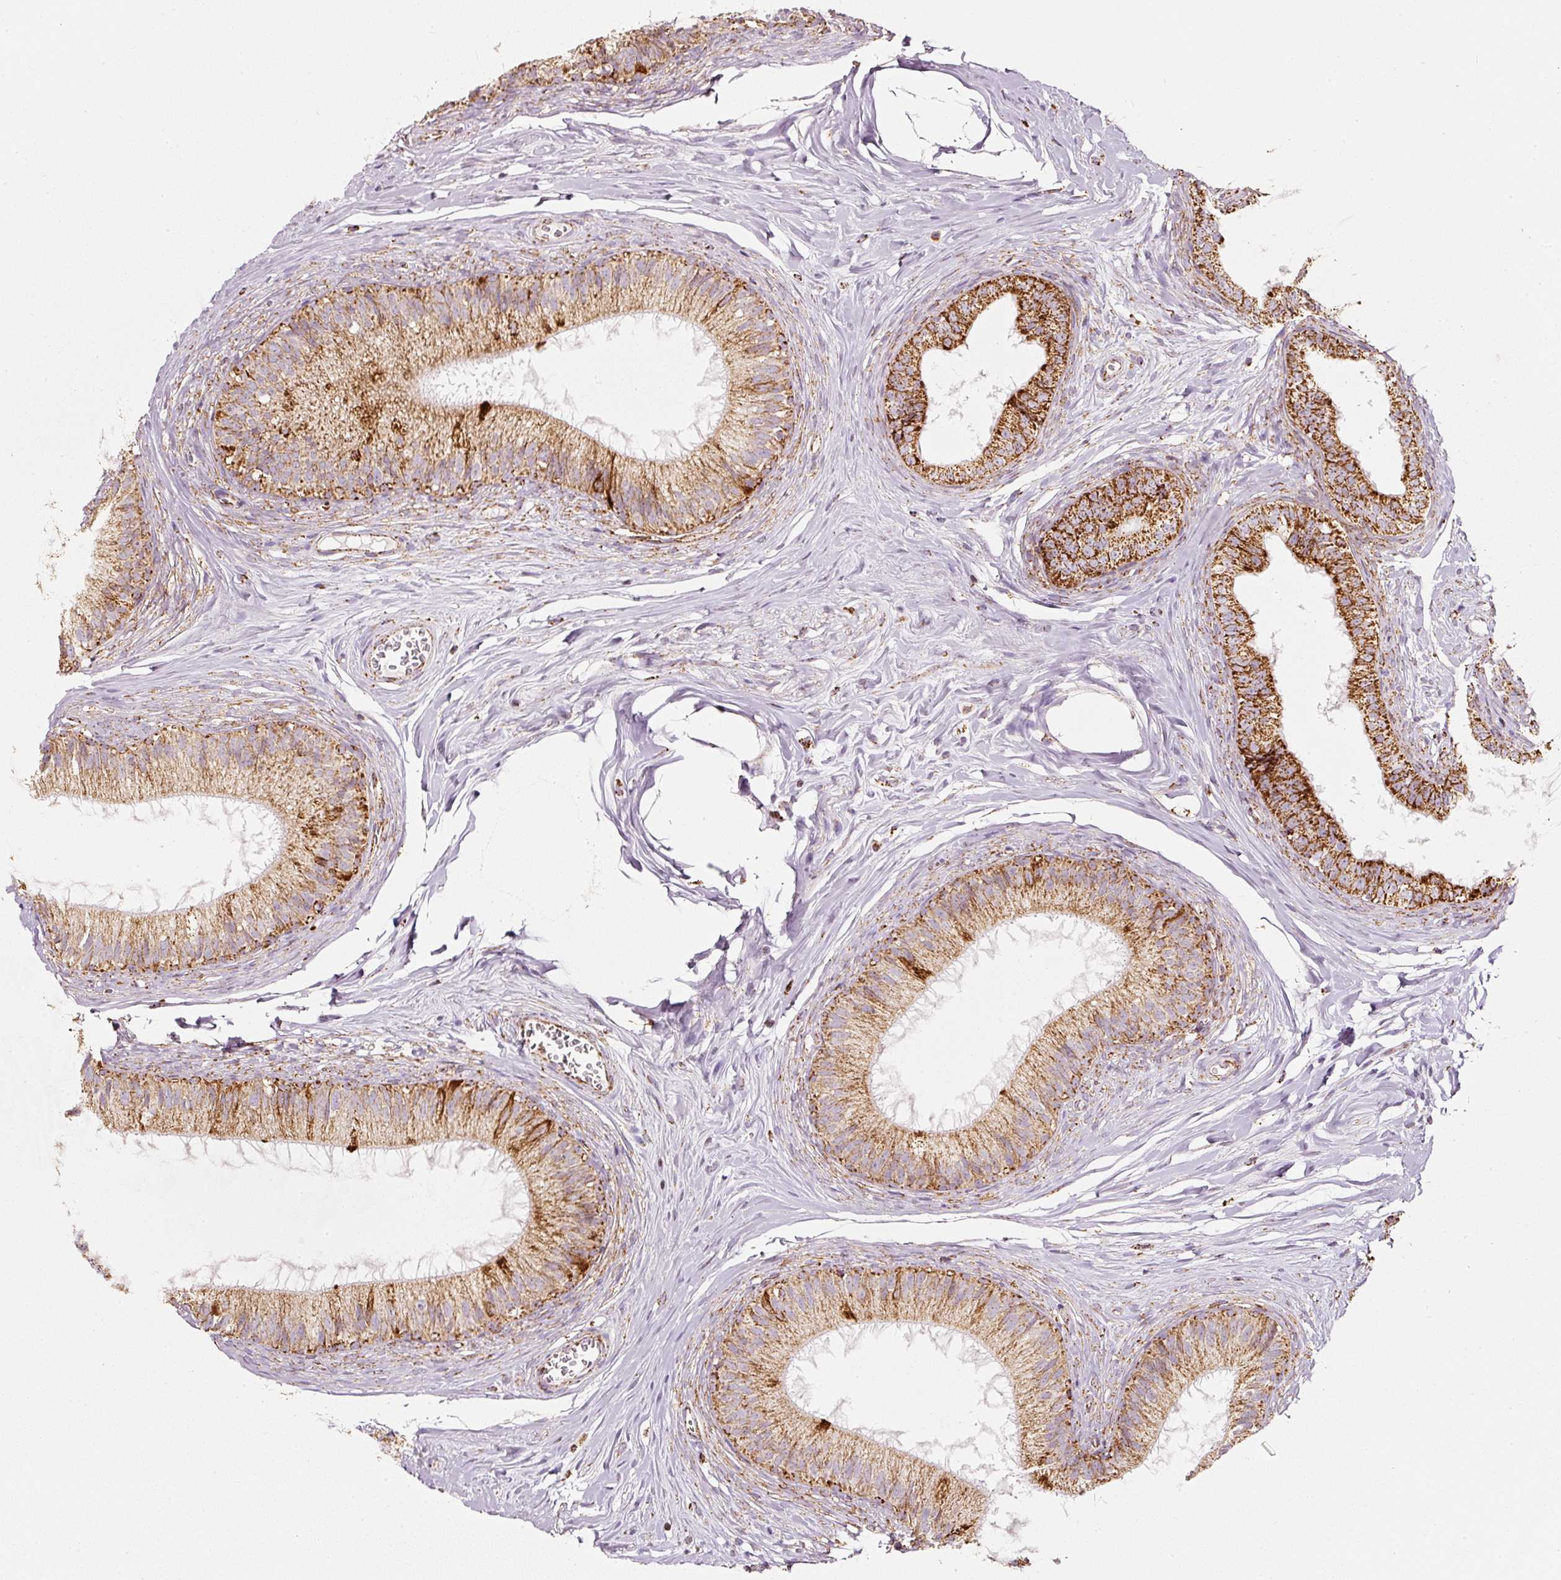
{"staining": {"intensity": "strong", "quantity": ">75%", "location": "cytoplasmic/membranous"}, "tissue": "epididymis", "cell_type": "Glandular cells", "image_type": "normal", "snomed": [{"axis": "morphology", "description": "Normal tissue, NOS"}, {"axis": "topography", "description": "Epididymis"}], "caption": "Approximately >75% of glandular cells in benign epididymis exhibit strong cytoplasmic/membranous protein positivity as visualized by brown immunohistochemical staining.", "gene": "UQCRC1", "patient": {"sex": "male", "age": 25}}